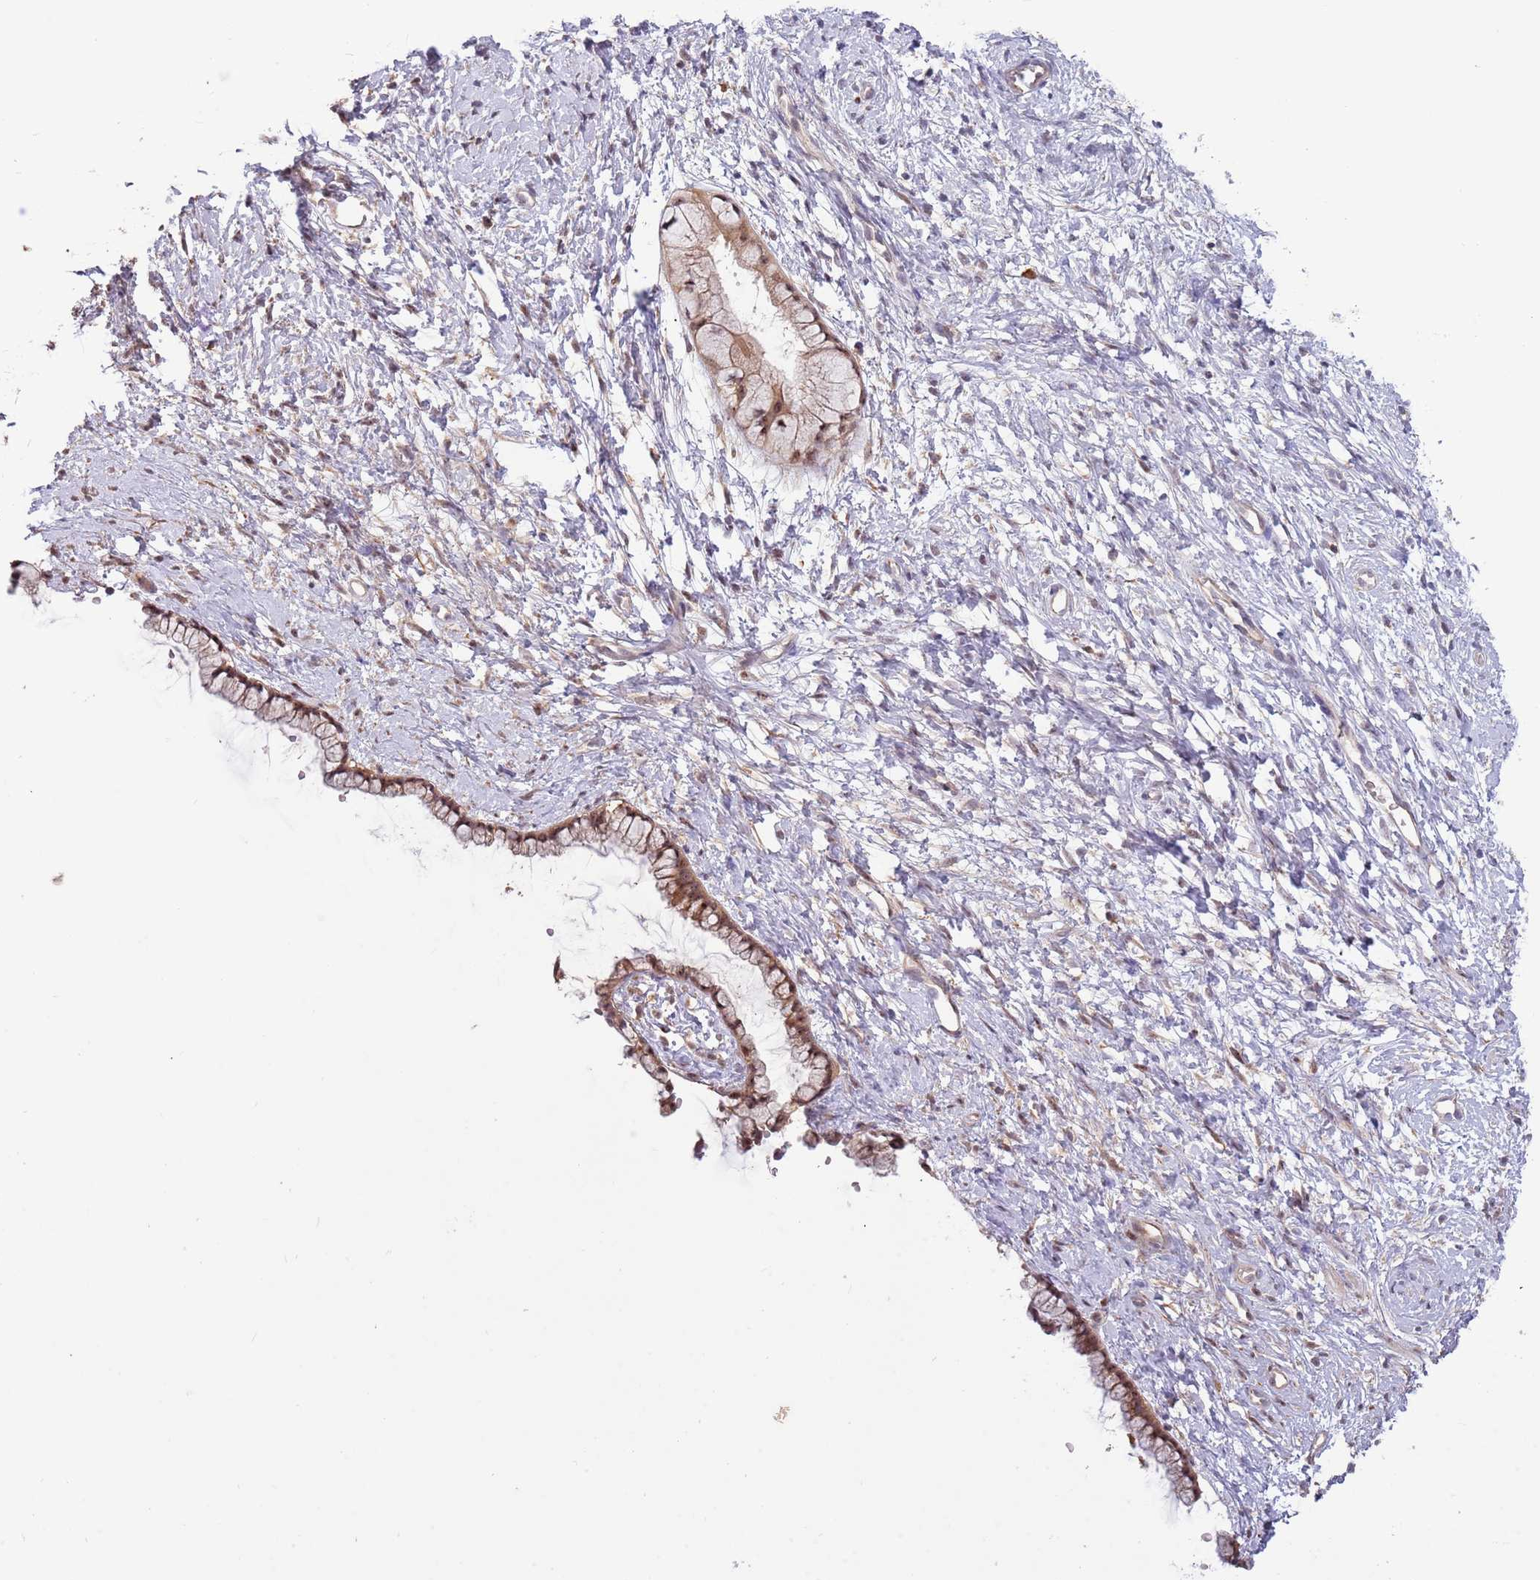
{"staining": {"intensity": "moderate", "quantity": ">75%", "location": "cytoplasmic/membranous,nuclear"}, "tissue": "cervix", "cell_type": "Glandular cells", "image_type": "normal", "snomed": [{"axis": "morphology", "description": "Normal tissue, NOS"}, {"axis": "topography", "description": "Cervix"}], "caption": "The photomicrograph shows a brown stain indicating the presence of a protein in the cytoplasmic/membranous,nuclear of glandular cells in cervix. The staining is performed using DAB brown chromogen to label protein expression. The nuclei are counter-stained blue using hematoxylin.", "gene": "CCNJL", "patient": {"sex": "female", "age": 57}}